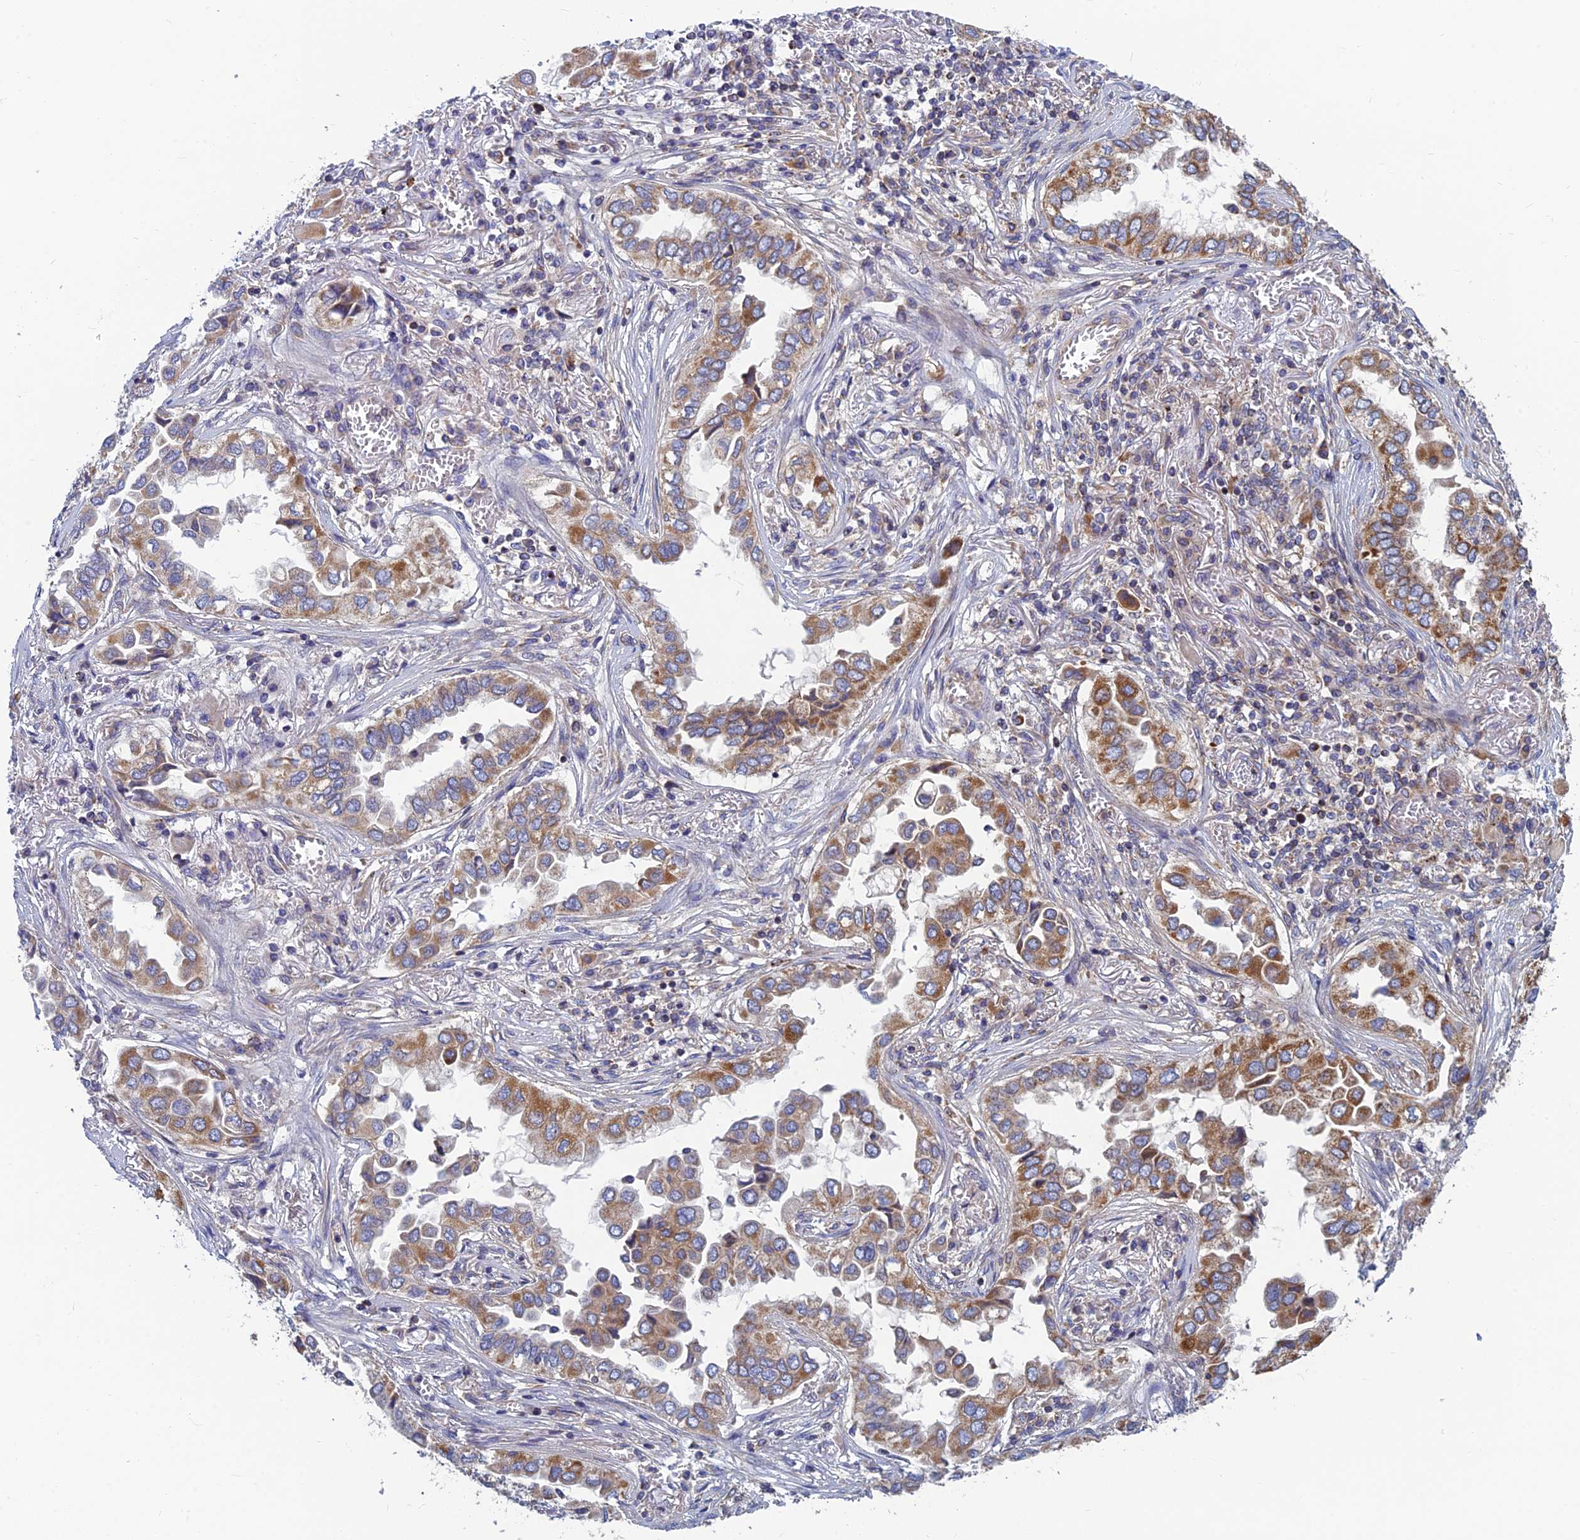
{"staining": {"intensity": "strong", "quantity": "25%-75%", "location": "cytoplasmic/membranous"}, "tissue": "lung cancer", "cell_type": "Tumor cells", "image_type": "cancer", "snomed": [{"axis": "morphology", "description": "Adenocarcinoma, NOS"}, {"axis": "topography", "description": "Lung"}], "caption": "Protein expression analysis of lung cancer demonstrates strong cytoplasmic/membranous expression in about 25%-75% of tumor cells.", "gene": "MRPS9", "patient": {"sex": "female", "age": 76}}